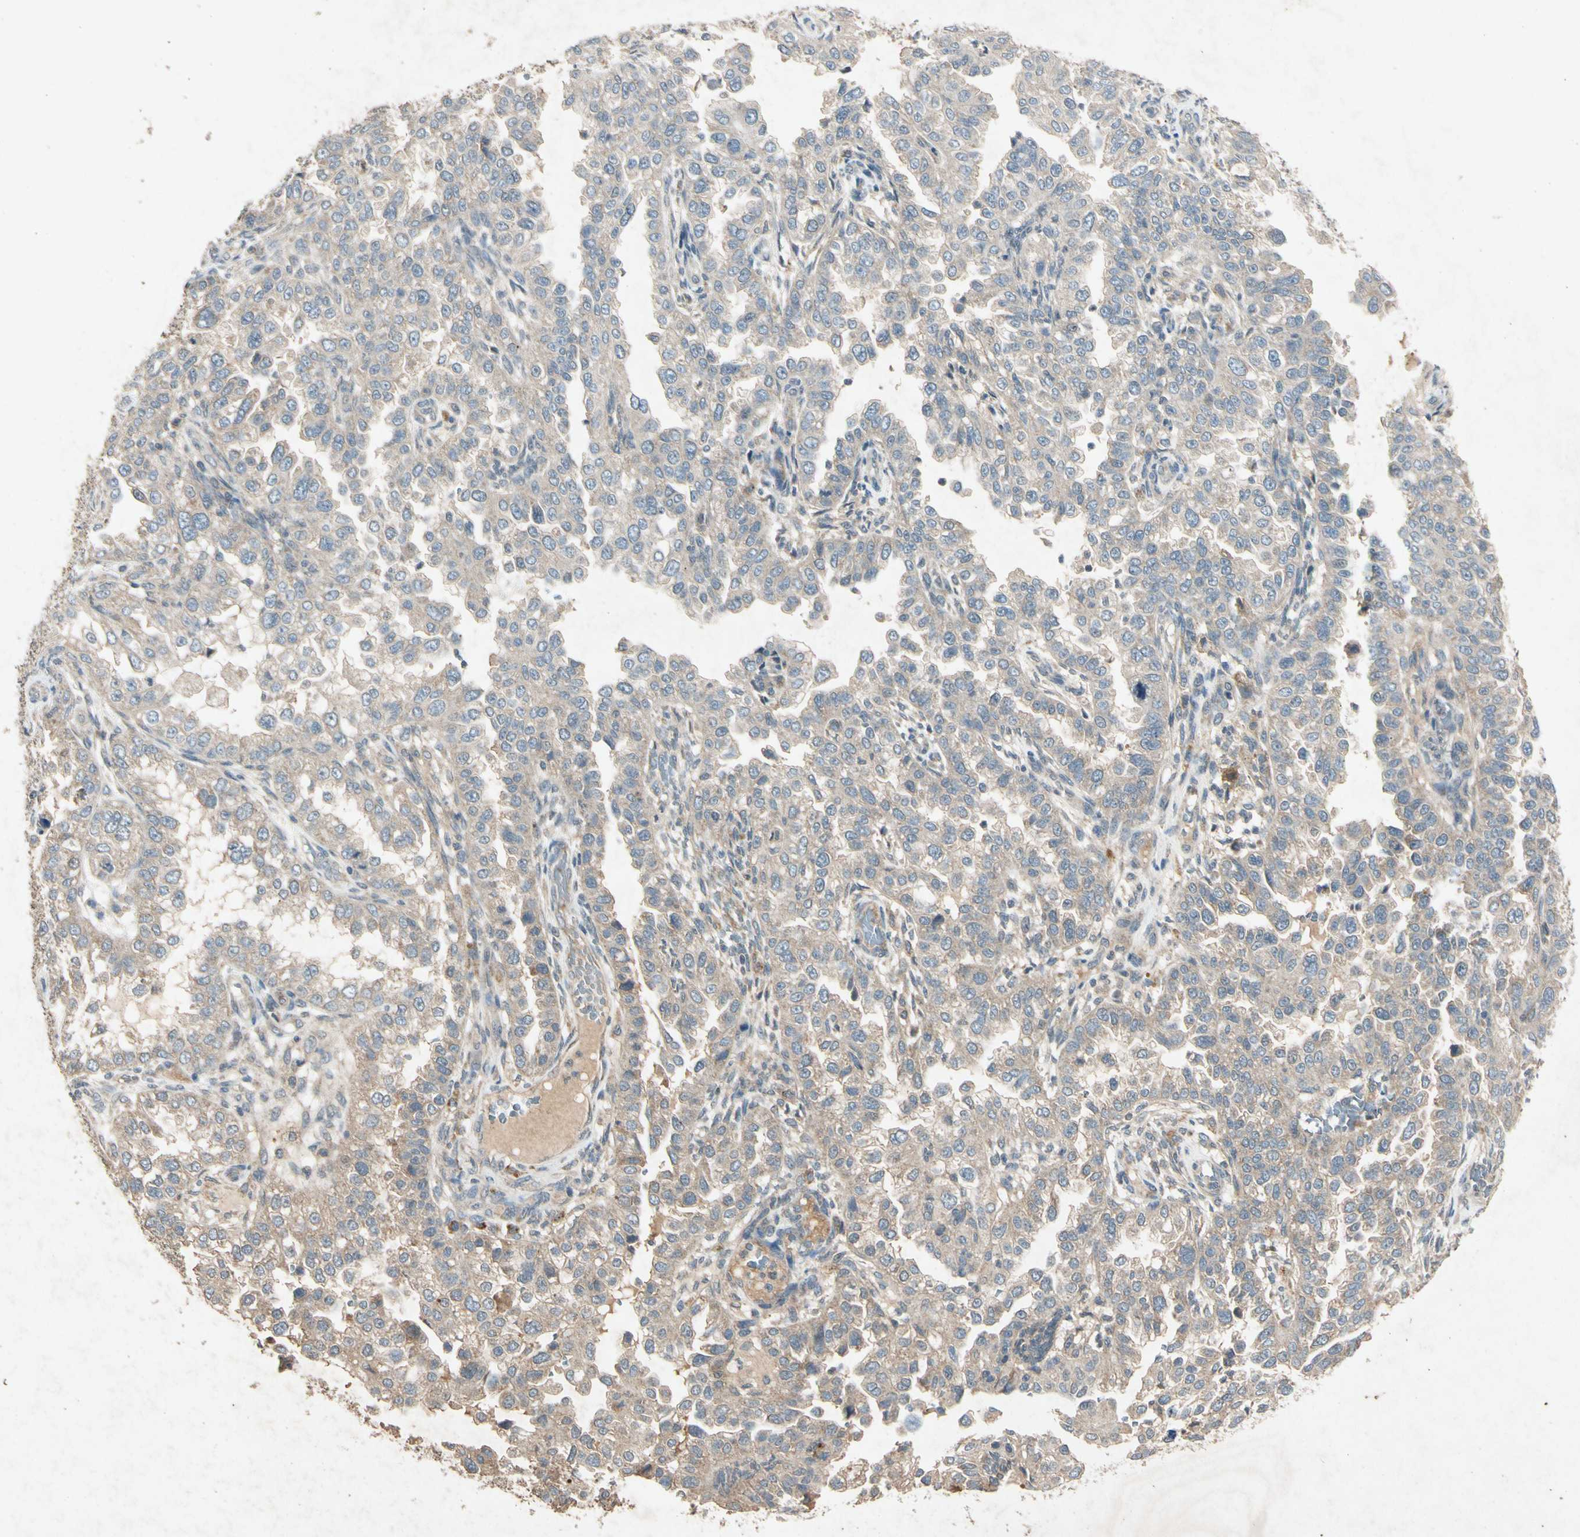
{"staining": {"intensity": "weak", "quantity": ">75%", "location": "cytoplasmic/membranous"}, "tissue": "endometrial cancer", "cell_type": "Tumor cells", "image_type": "cancer", "snomed": [{"axis": "morphology", "description": "Adenocarcinoma, NOS"}, {"axis": "topography", "description": "Endometrium"}], "caption": "A micrograph of human endometrial adenocarcinoma stained for a protein demonstrates weak cytoplasmic/membranous brown staining in tumor cells. (IHC, brightfield microscopy, high magnification).", "gene": "GPLD1", "patient": {"sex": "female", "age": 85}}